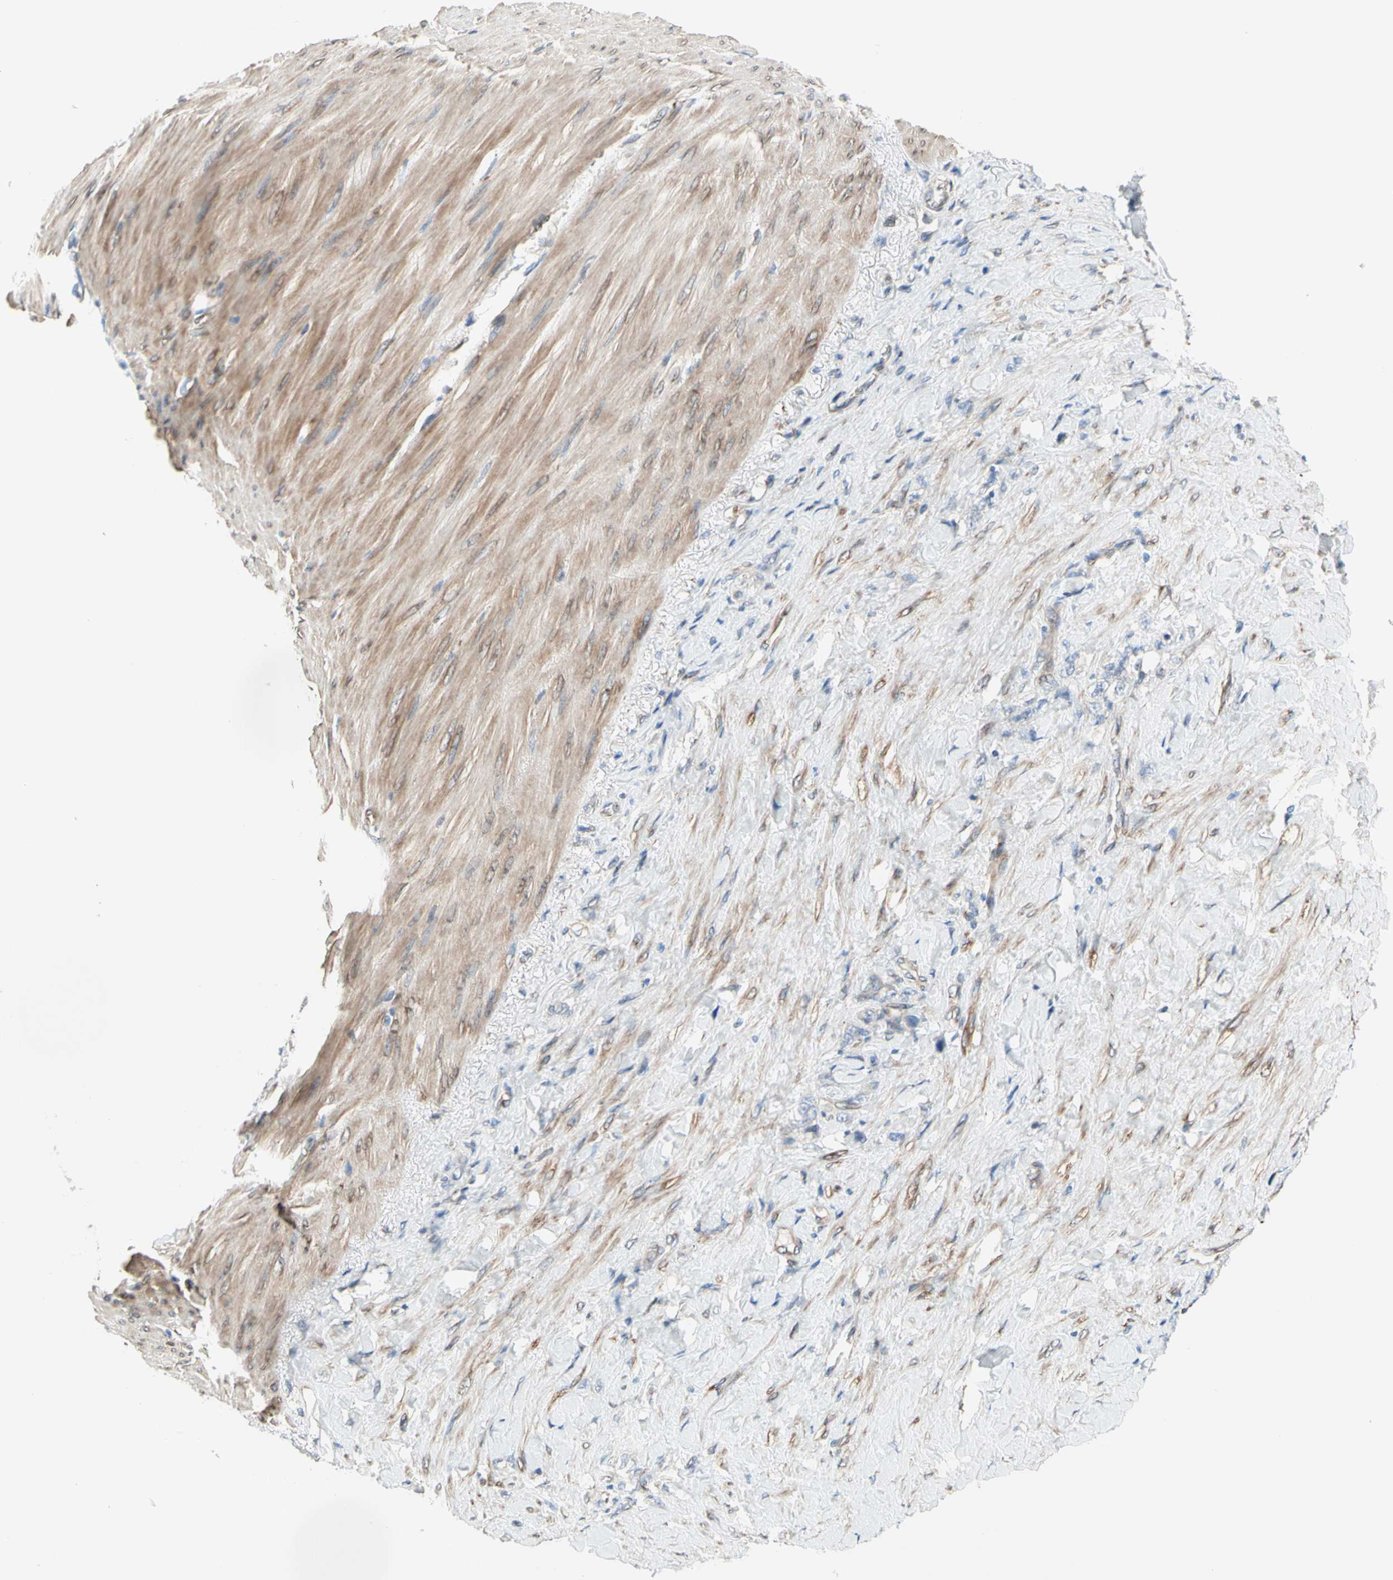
{"staining": {"intensity": "weak", "quantity": "<25%", "location": "cytoplasmic/membranous"}, "tissue": "stomach cancer", "cell_type": "Tumor cells", "image_type": "cancer", "snomed": [{"axis": "morphology", "description": "Adenocarcinoma, NOS"}, {"axis": "topography", "description": "Stomach"}], "caption": "High magnification brightfield microscopy of adenocarcinoma (stomach) stained with DAB (brown) and counterstained with hematoxylin (blue): tumor cells show no significant staining.", "gene": "TRAF2", "patient": {"sex": "male", "age": 82}}